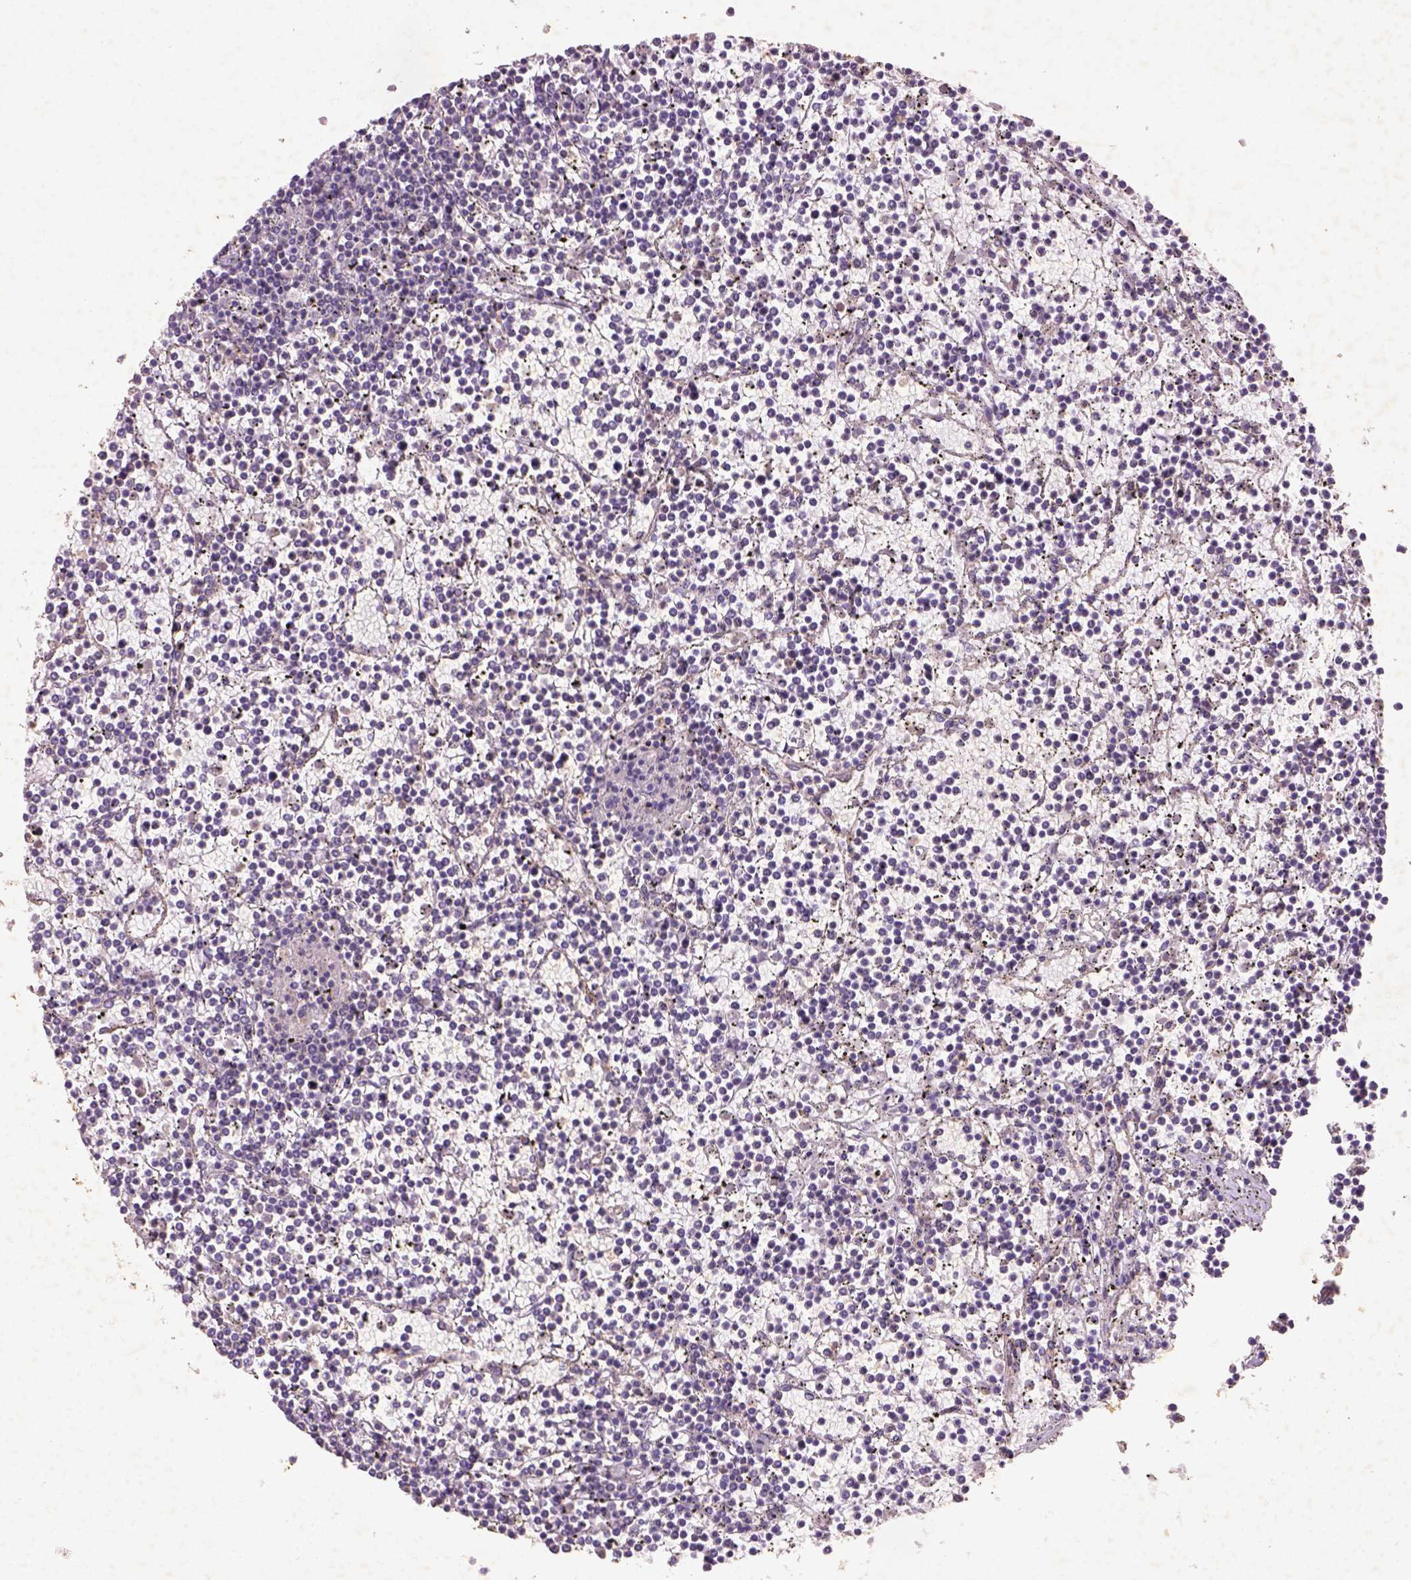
{"staining": {"intensity": "negative", "quantity": "none", "location": "none"}, "tissue": "lymphoma", "cell_type": "Tumor cells", "image_type": "cancer", "snomed": [{"axis": "morphology", "description": "Malignant lymphoma, non-Hodgkin's type, Low grade"}, {"axis": "topography", "description": "Spleen"}], "caption": "Tumor cells are negative for brown protein staining in lymphoma. Brightfield microscopy of immunohistochemistry stained with DAB (3,3'-diaminobenzidine) (brown) and hematoxylin (blue), captured at high magnification.", "gene": "AP2B1", "patient": {"sex": "female", "age": 19}}